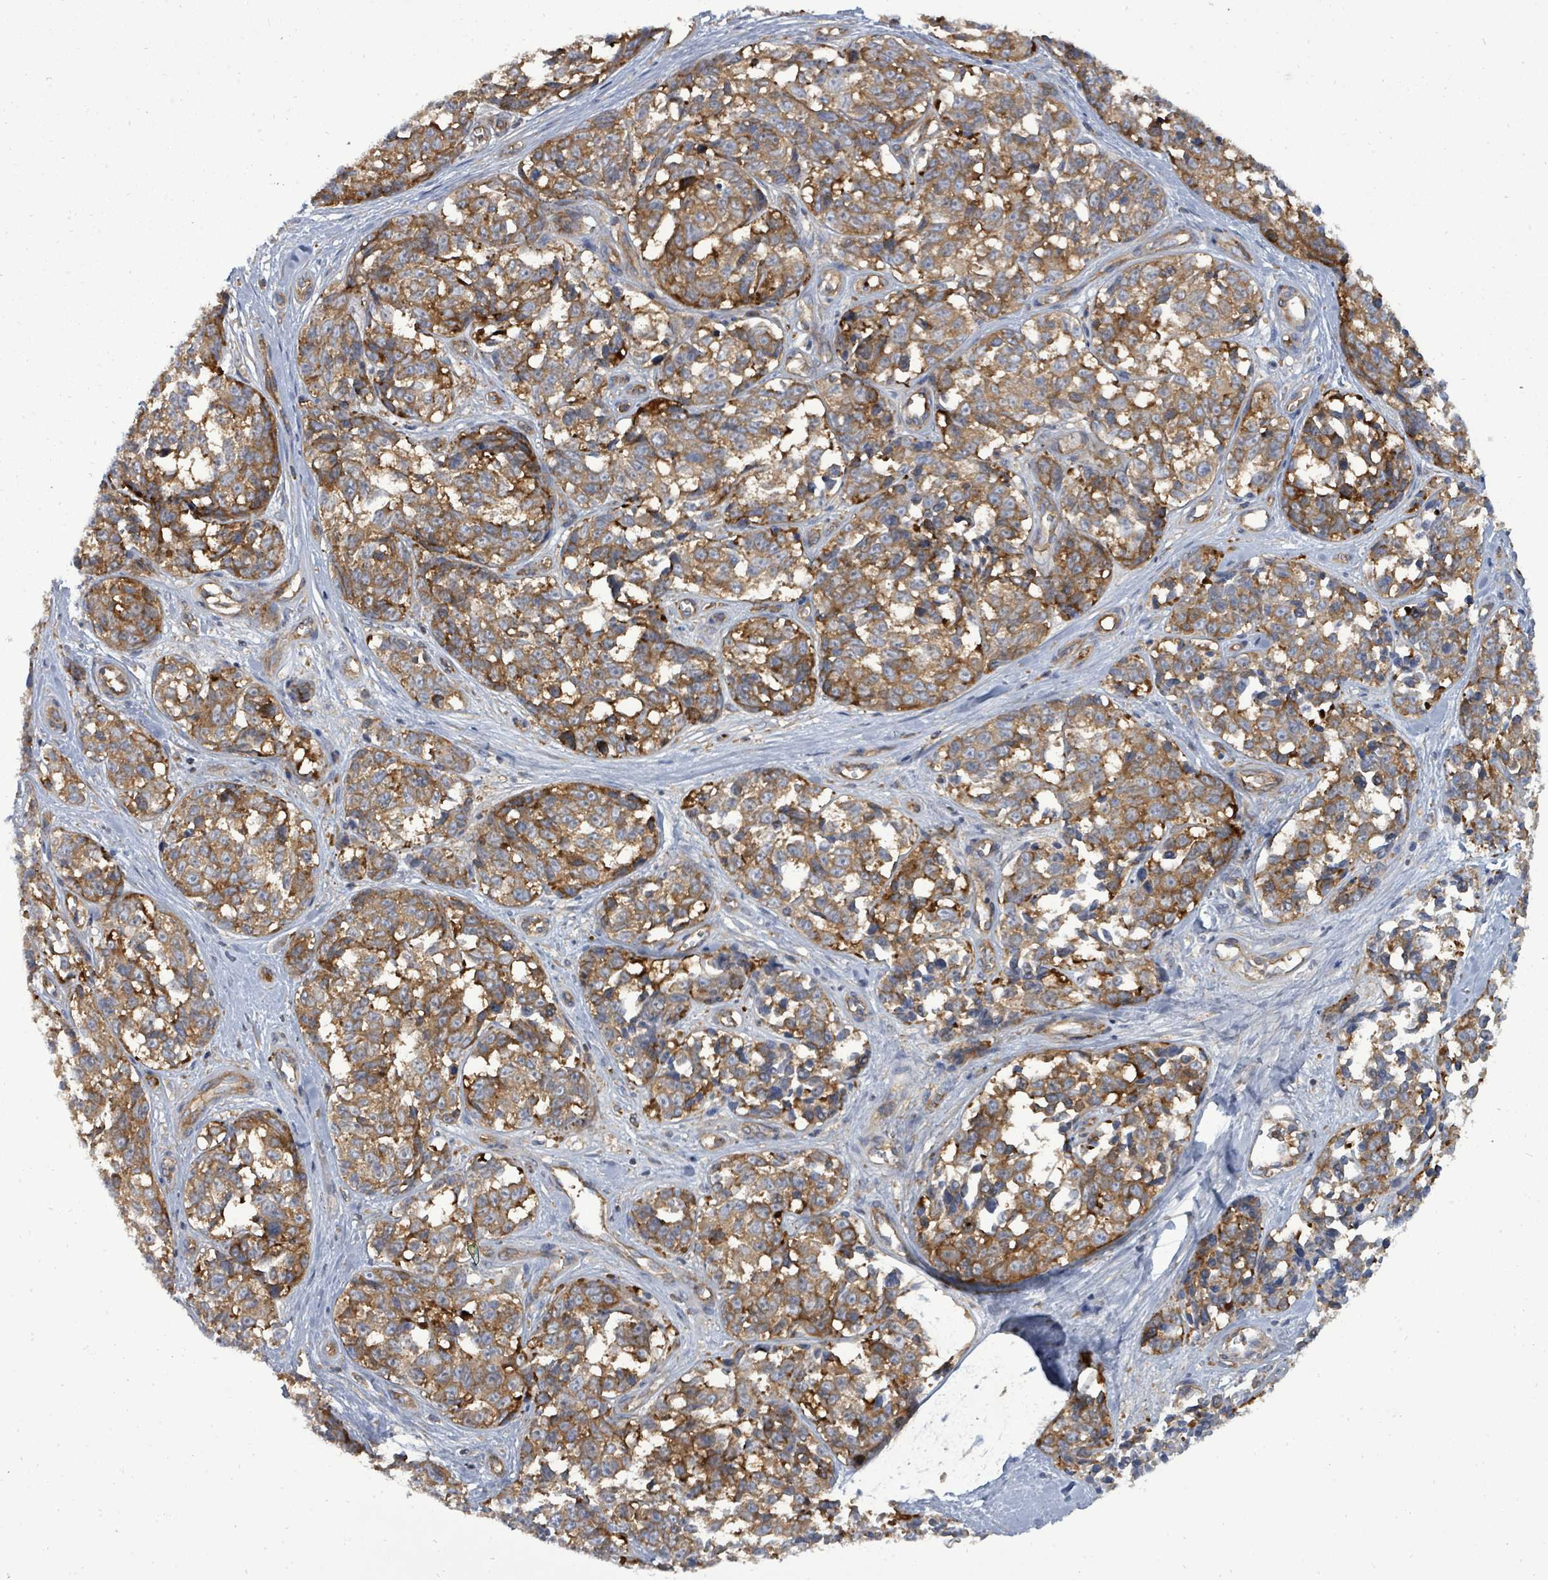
{"staining": {"intensity": "moderate", "quantity": ">75%", "location": "cytoplasmic/membranous"}, "tissue": "melanoma", "cell_type": "Tumor cells", "image_type": "cancer", "snomed": [{"axis": "morphology", "description": "Normal tissue, NOS"}, {"axis": "morphology", "description": "Malignant melanoma, NOS"}, {"axis": "topography", "description": "Skin"}], "caption": "Brown immunohistochemical staining in human malignant melanoma exhibits moderate cytoplasmic/membranous staining in about >75% of tumor cells. The protein is shown in brown color, while the nuclei are stained blue.", "gene": "EIF3C", "patient": {"sex": "female", "age": 64}}